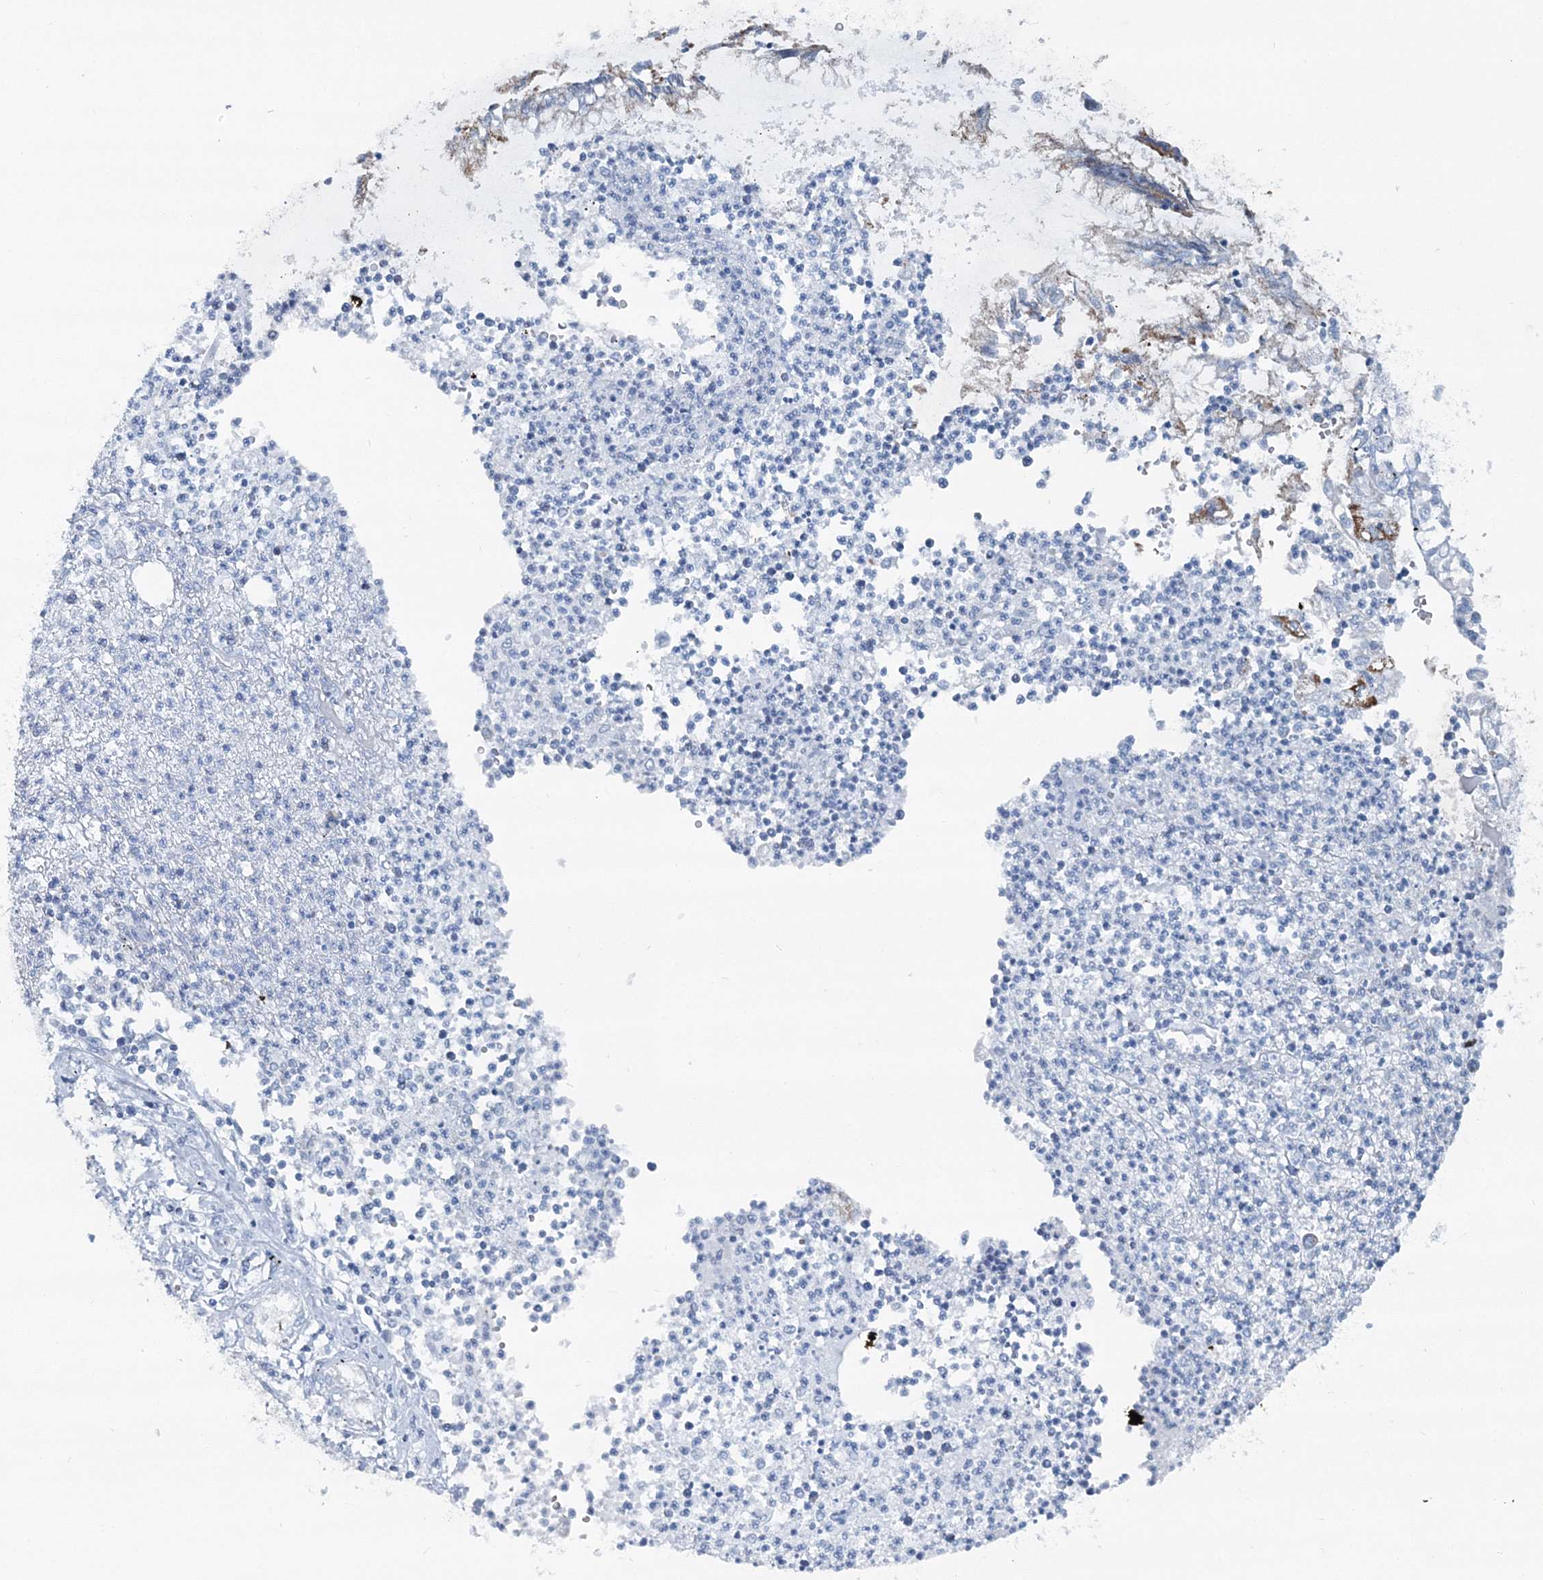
{"staining": {"intensity": "negative", "quantity": "none", "location": "none"}, "tissue": "stomach cancer", "cell_type": "Tumor cells", "image_type": "cancer", "snomed": [{"axis": "morphology", "description": "Adenocarcinoma, NOS"}, {"axis": "topography", "description": "Stomach"}], "caption": "A histopathology image of human stomach cancer is negative for staining in tumor cells.", "gene": "GABARAPL2", "patient": {"sex": "female", "age": 76}}